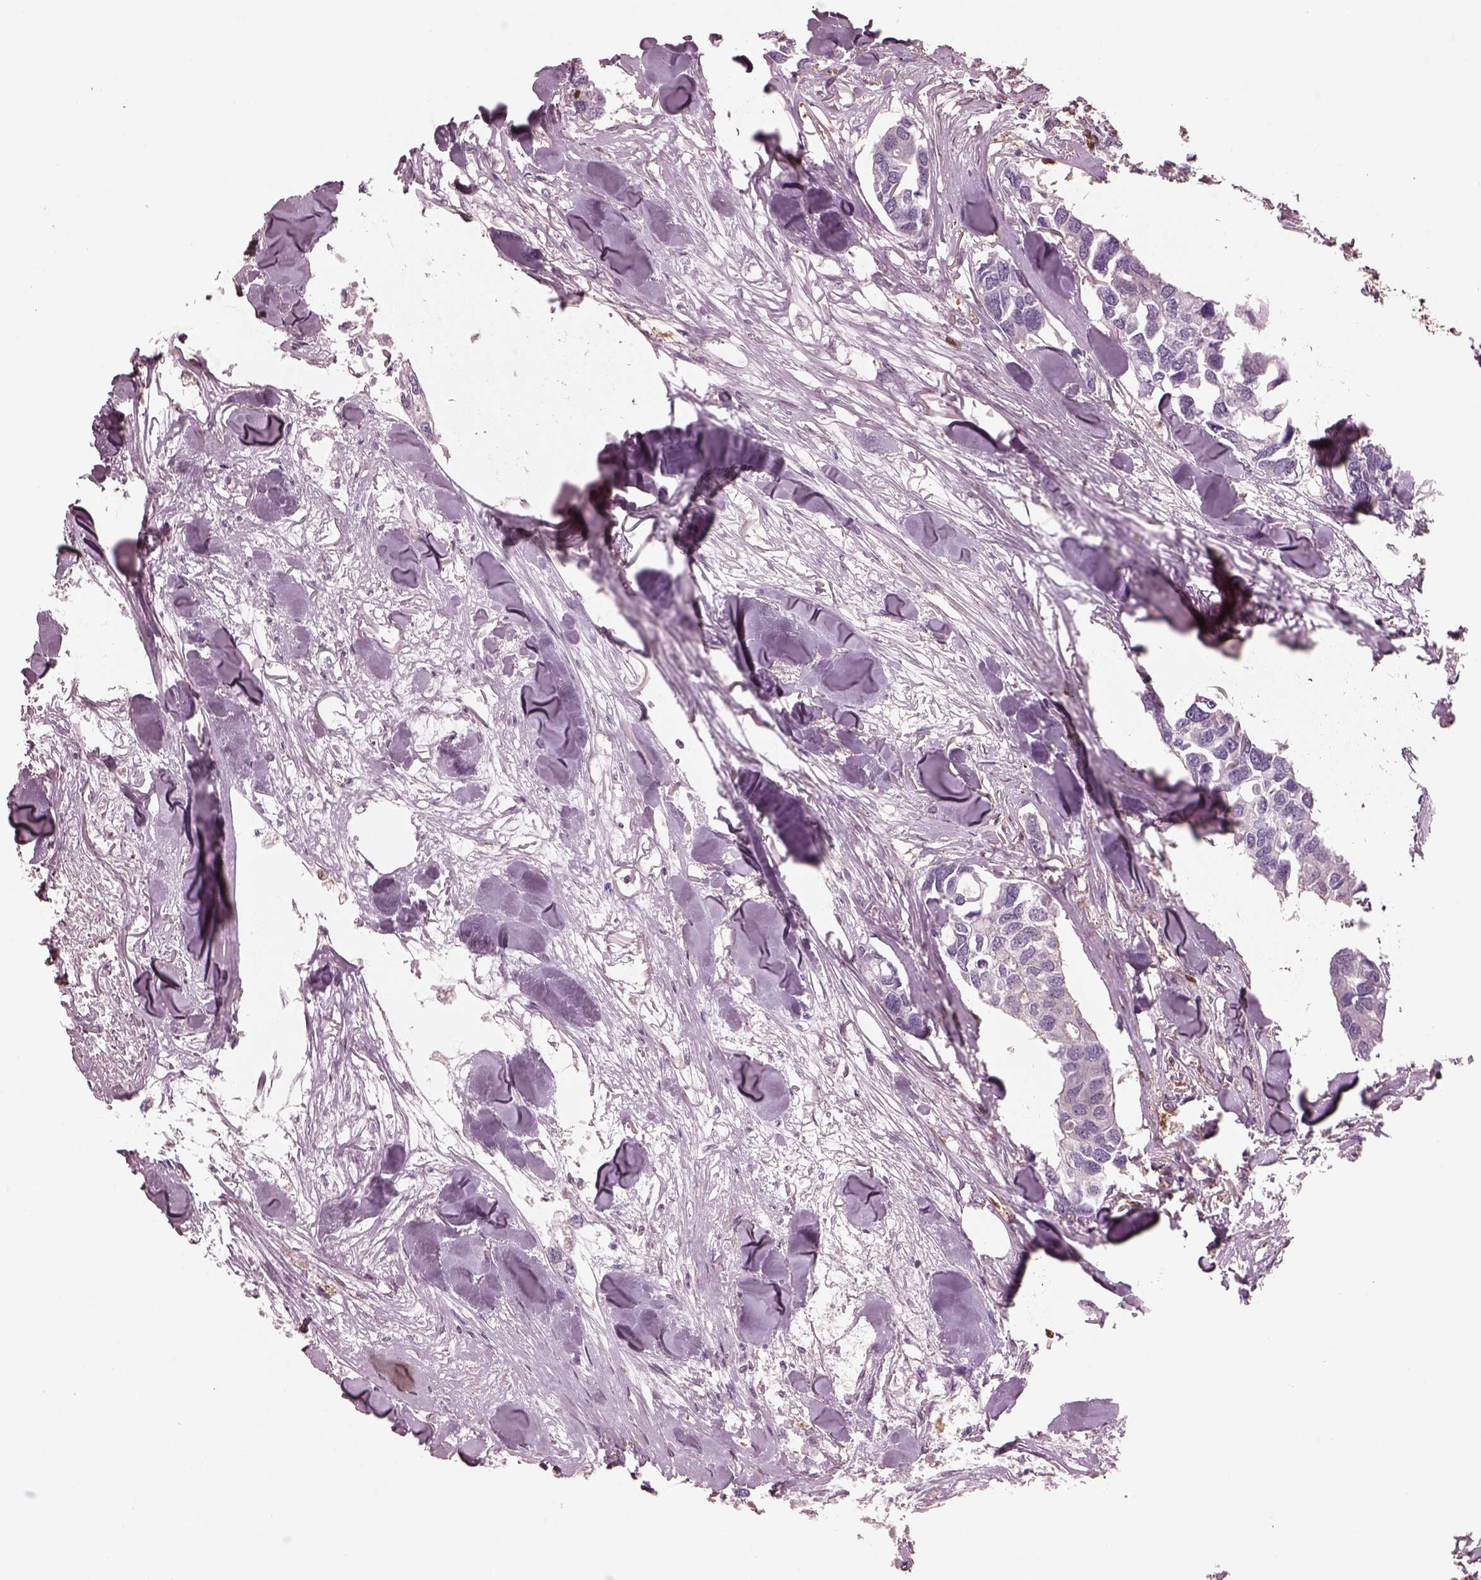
{"staining": {"intensity": "negative", "quantity": "none", "location": "none"}, "tissue": "breast cancer", "cell_type": "Tumor cells", "image_type": "cancer", "snomed": [{"axis": "morphology", "description": "Duct carcinoma"}, {"axis": "topography", "description": "Breast"}], "caption": "The IHC image has no significant staining in tumor cells of infiltrating ductal carcinoma (breast) tissue.", "gene": "IL31RA", "patient": {"sex": "female", "age": 83}}